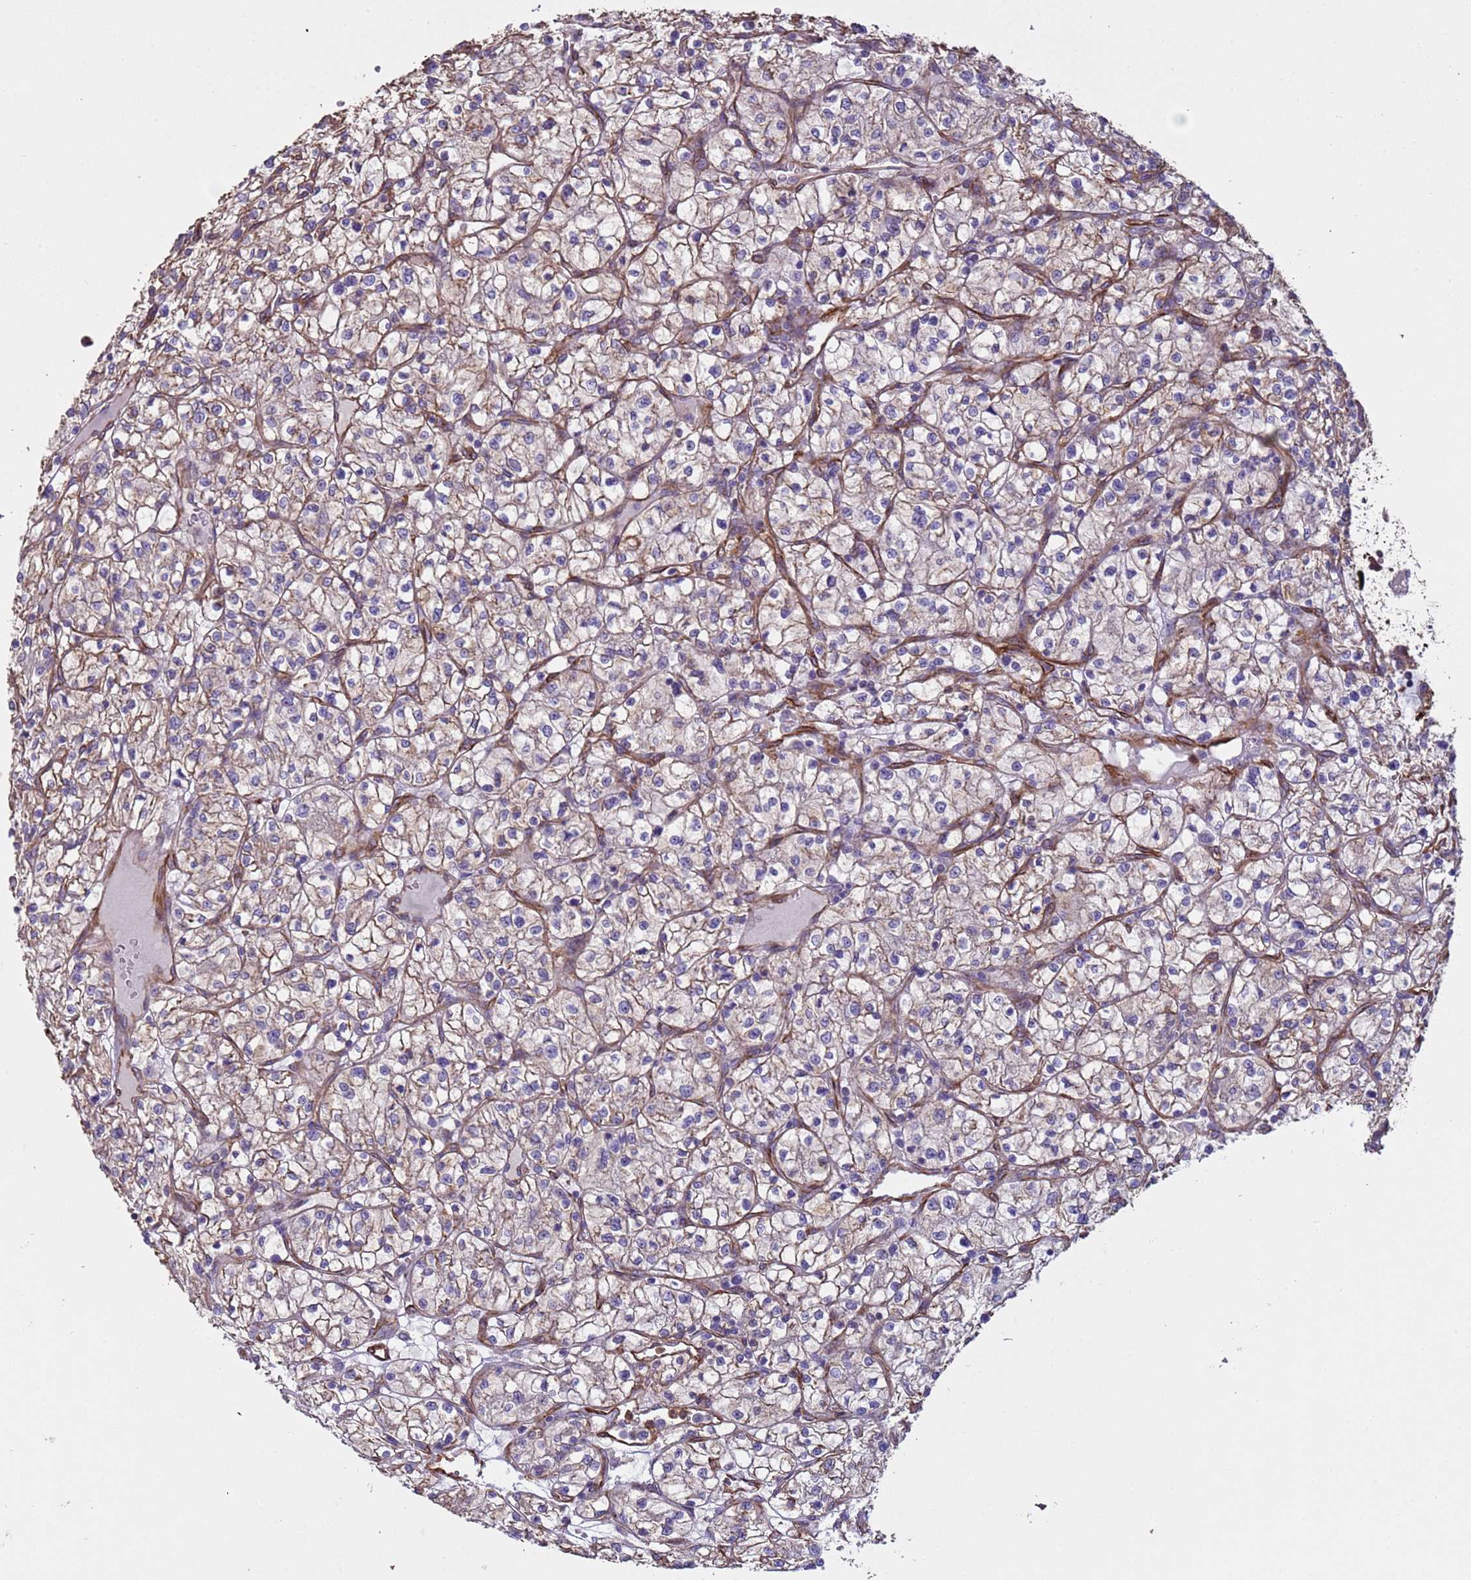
{"staining": {"intensity": "weak", "quantity": ">75%", "location": "cytoplasmic/membranous"}, "tissue": "renal cancer", "cell_type": "Tumor cells", "image_type": "cancer", "snomed": [{"axis": "morphology", "description": "Adenocarcinoma, NOS"}, {"axis": "topography", "description": "Kidney"}], "caption": "Weak cytoplasmic/membranous expression is present in approximately >75% of tumor cells in renal cancer (adenocarcinoma).", "gene": "GASK1A", "patient": {"sex": "female", "age": 64}}